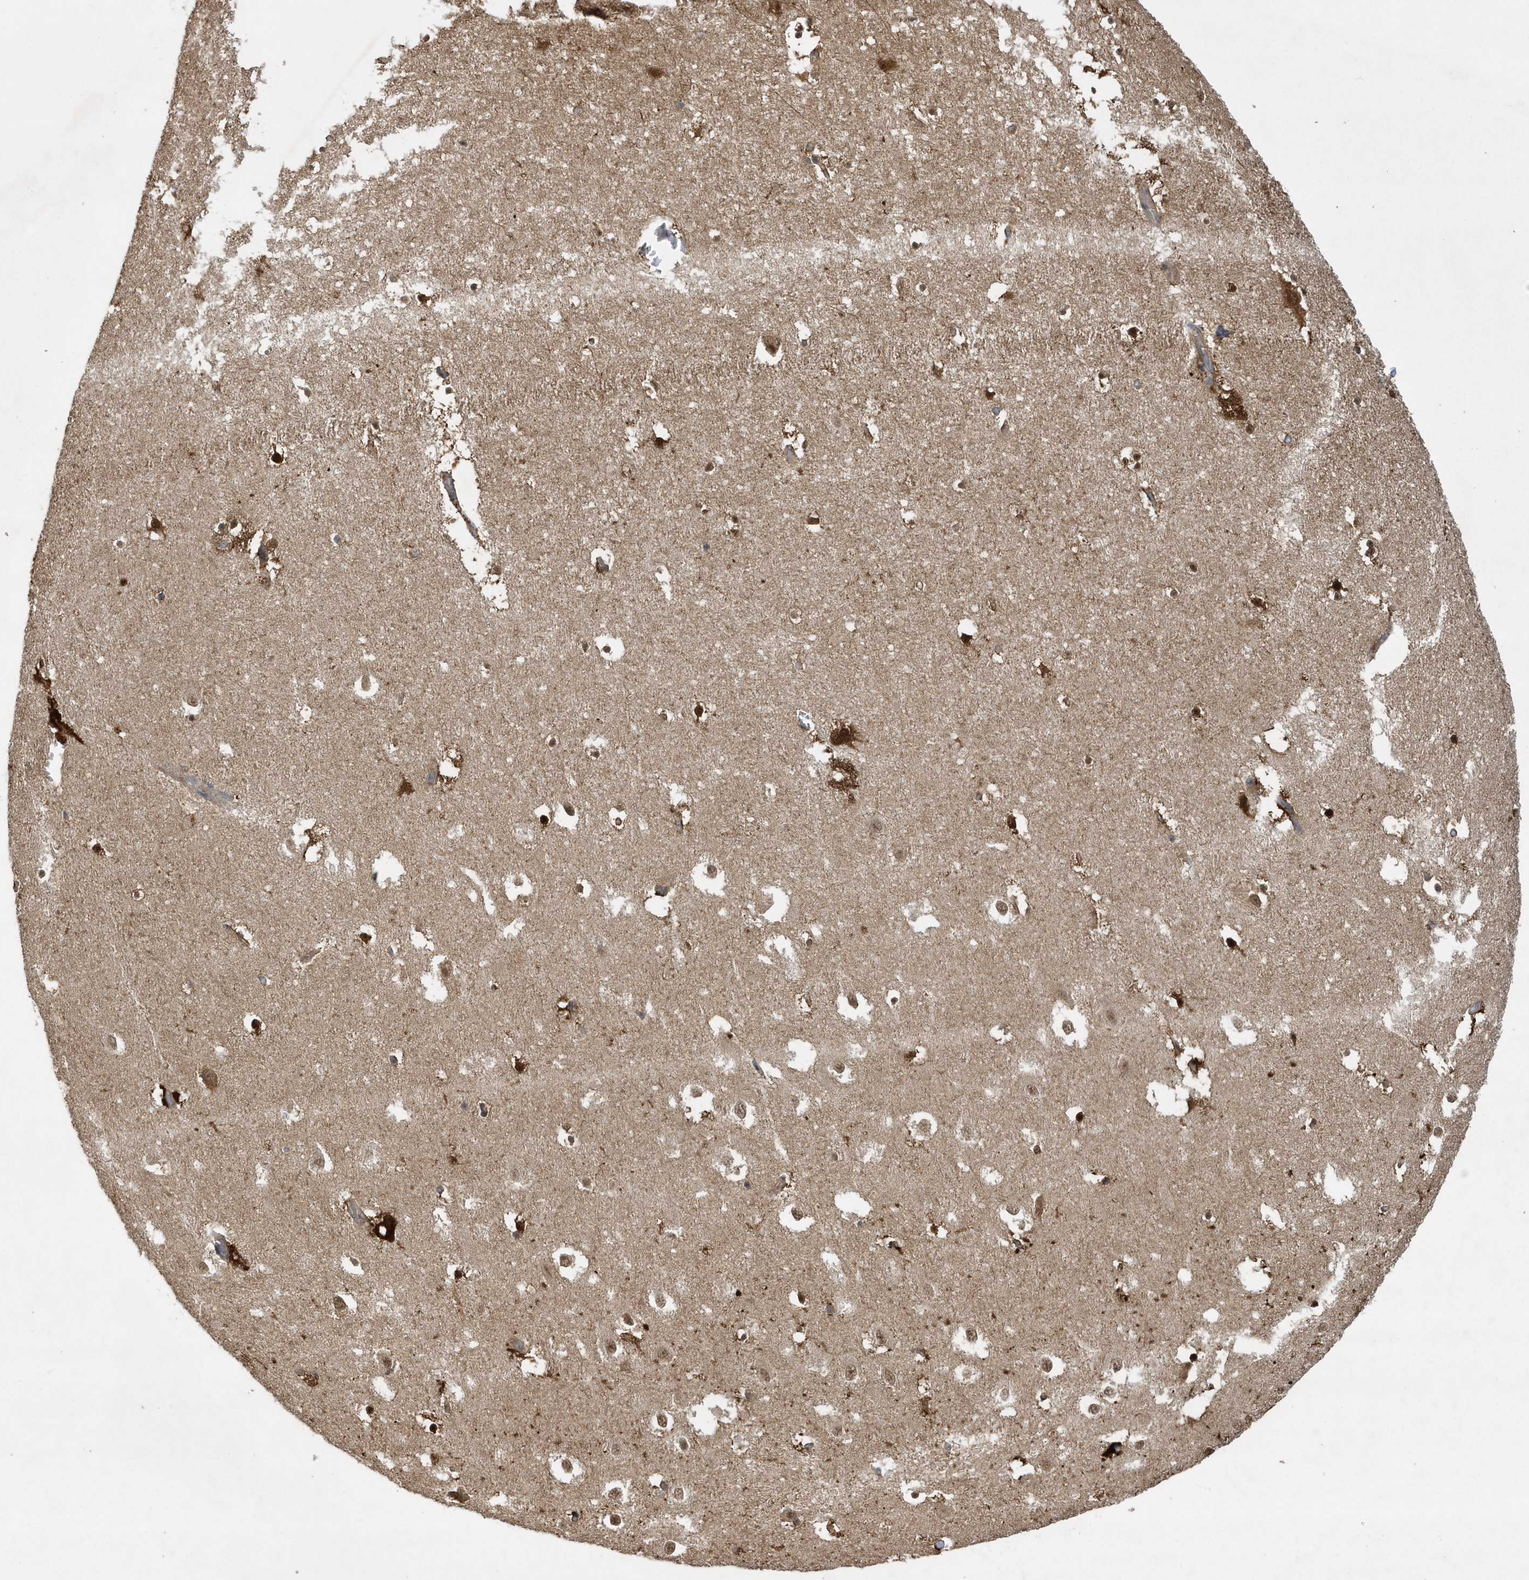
{"staining": {"intensity": "strong", "quantity": "25%-75%", "location": "cytoplasmic/membranous,nuclear"}, "tissue": "hippocampus", "cell_type": "Glial cells", "image_type": "normal", "snomed": [{"axis": "morphology", "description": "Normal tissue, NOS"}, {"axis": "topography", "description": "Hippocampus"}], "caption": "This histopathology image reveals benign hippocampus stained with immunohistochemistry (IHC) to label a protein in brown. The cytoplasmic/membranous,nuclear of glial cells show strong positivity for the protein. Nuclei are counter-stained blue.", "gene": "PAICS", "patient": {"sex": "female", "age": 52}}